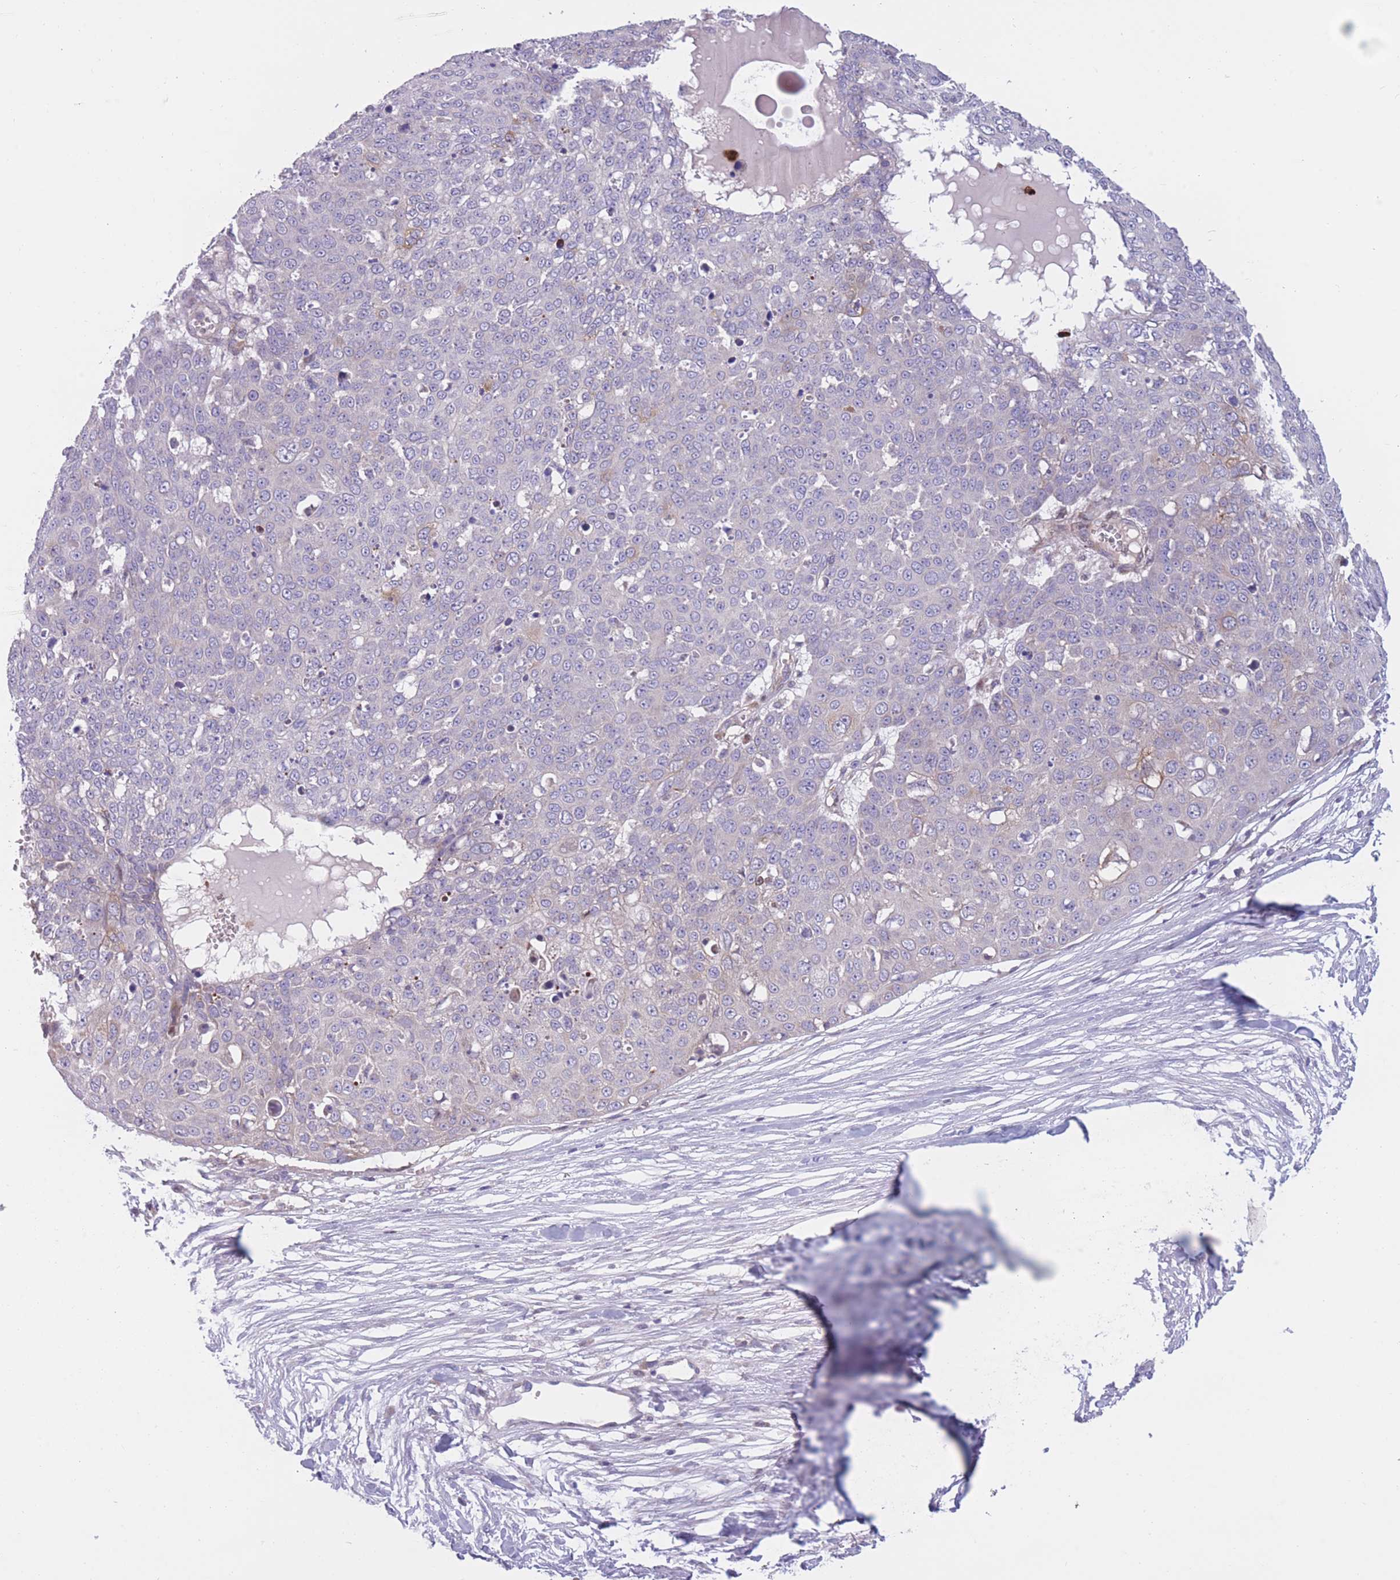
{"staining": {"intensity": "negative", "quantity": "none", "location": "none"}, "tissue": "skin cancer", "cell_type": "Tumor cells", "image_type": "cancer", "snomed": [{"axis": "morphology", "description": "Squamous cell carcinoma, NOS"}, {"axis": "topography", "description": "Skin"}], "caption": "Micrograph shows no protein expression in tumor cells of squamous cell carcinoma (skin) tissue. (DAB immunohistochemistry visualized using brightfield microscopy, high magnification).", "gene": "PDE4A", "patient": {"sex": "male", "age": 71}}